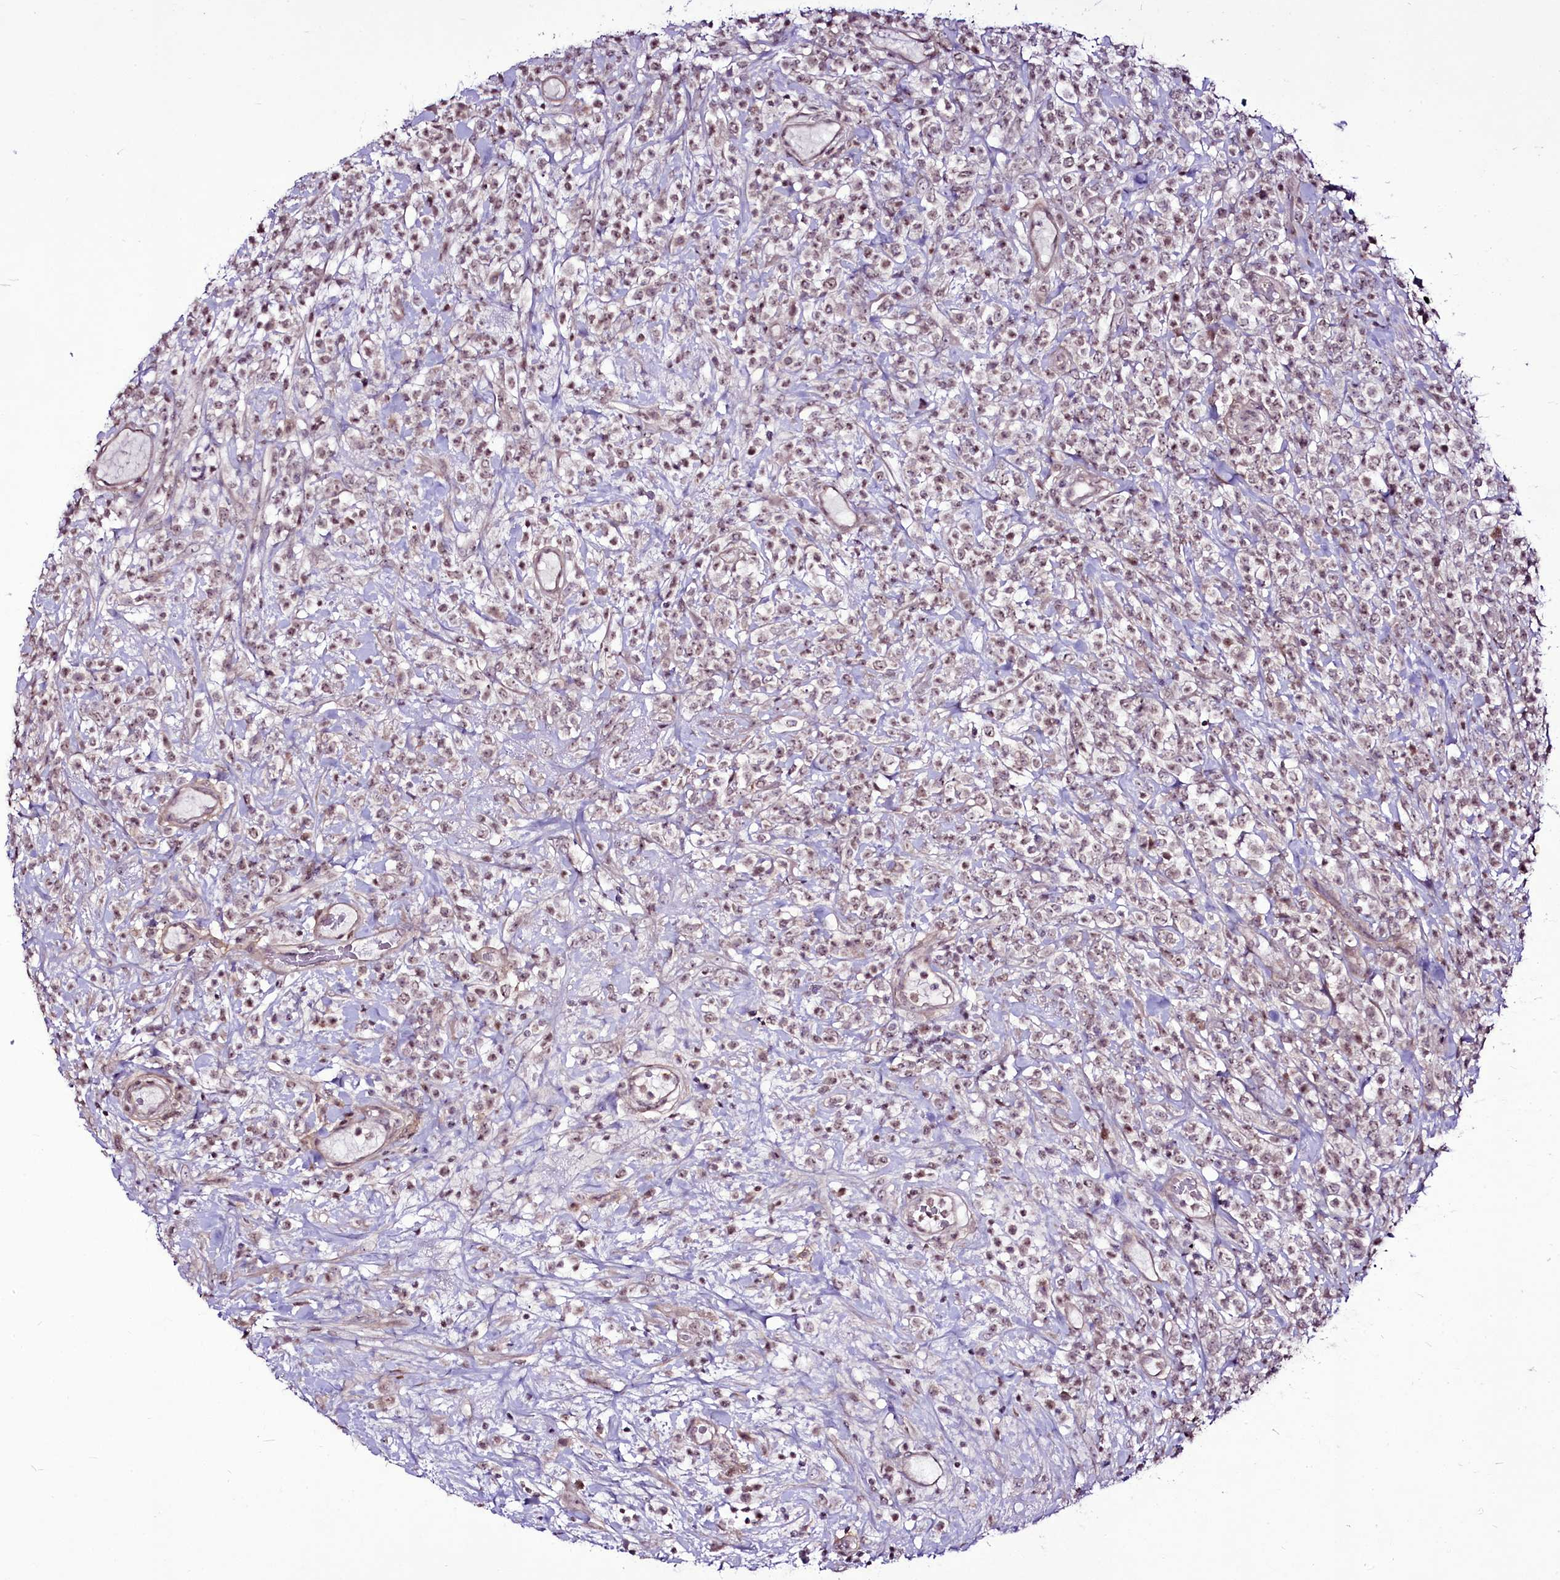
{"staining": {"intensity": "weak", "quantity": "25%-75%", "location": "nuclear"}, "tissue": "lymphoma", "cell_type": "Tumor cells", "image_type": "cancer", "snomed": [{"axis": "morphology", "description": "Malignant lymphoma, non-Hodgkin's type, High grade"}, {"axis": "topography", "description": "Colon"}], "caption": "Protein expression by immunohistochemistry reveals weak nuclear positivity in approximately 25%-75% of tumor cells in lymphoma.", "gene": "RSBN1", "patient": {"sex": "female", "age": 53}}